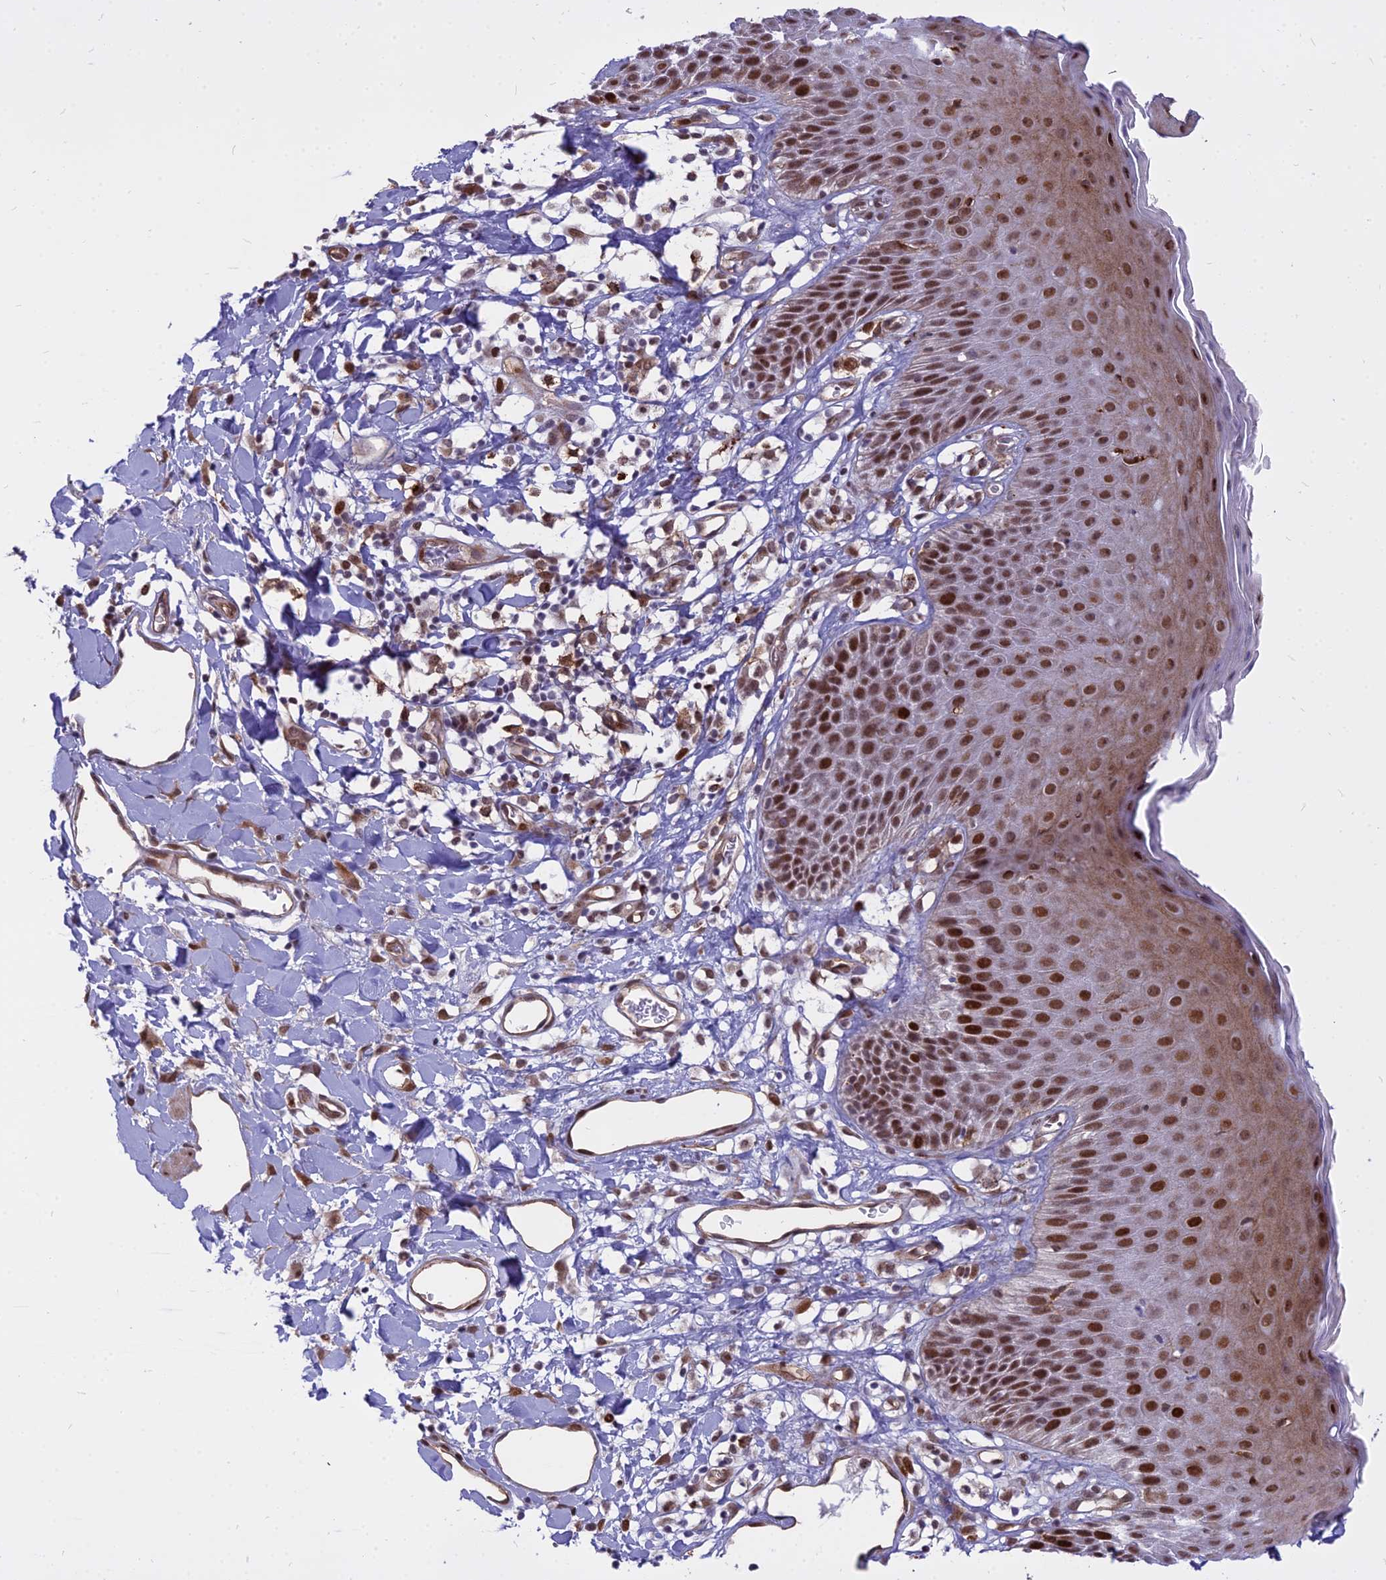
{"staining": {"intensity": "strong", "quantity": "25%-75%", "location": "nuclear"}, "tissue": "skin", "cell_type": "Epidermal cells", "image_type": "normal", "snomed": [{"axis": "morphology", "description": "Normal tissue, NOS"}, {"axis": "topography", "description": "Vulva"}], "caption": "Protein staining reveals strong nuclear positivity in about 25%-75% of epidermal cells in unremarkable skin. The staining was performed using DAB (3,3'-diaminobenzidine), with brown indicating positive protein expression. Nuclei are stained blue with hematoxylin.", "gene": "ALG10B", "patient": {"sex": "female", "age": 68}}